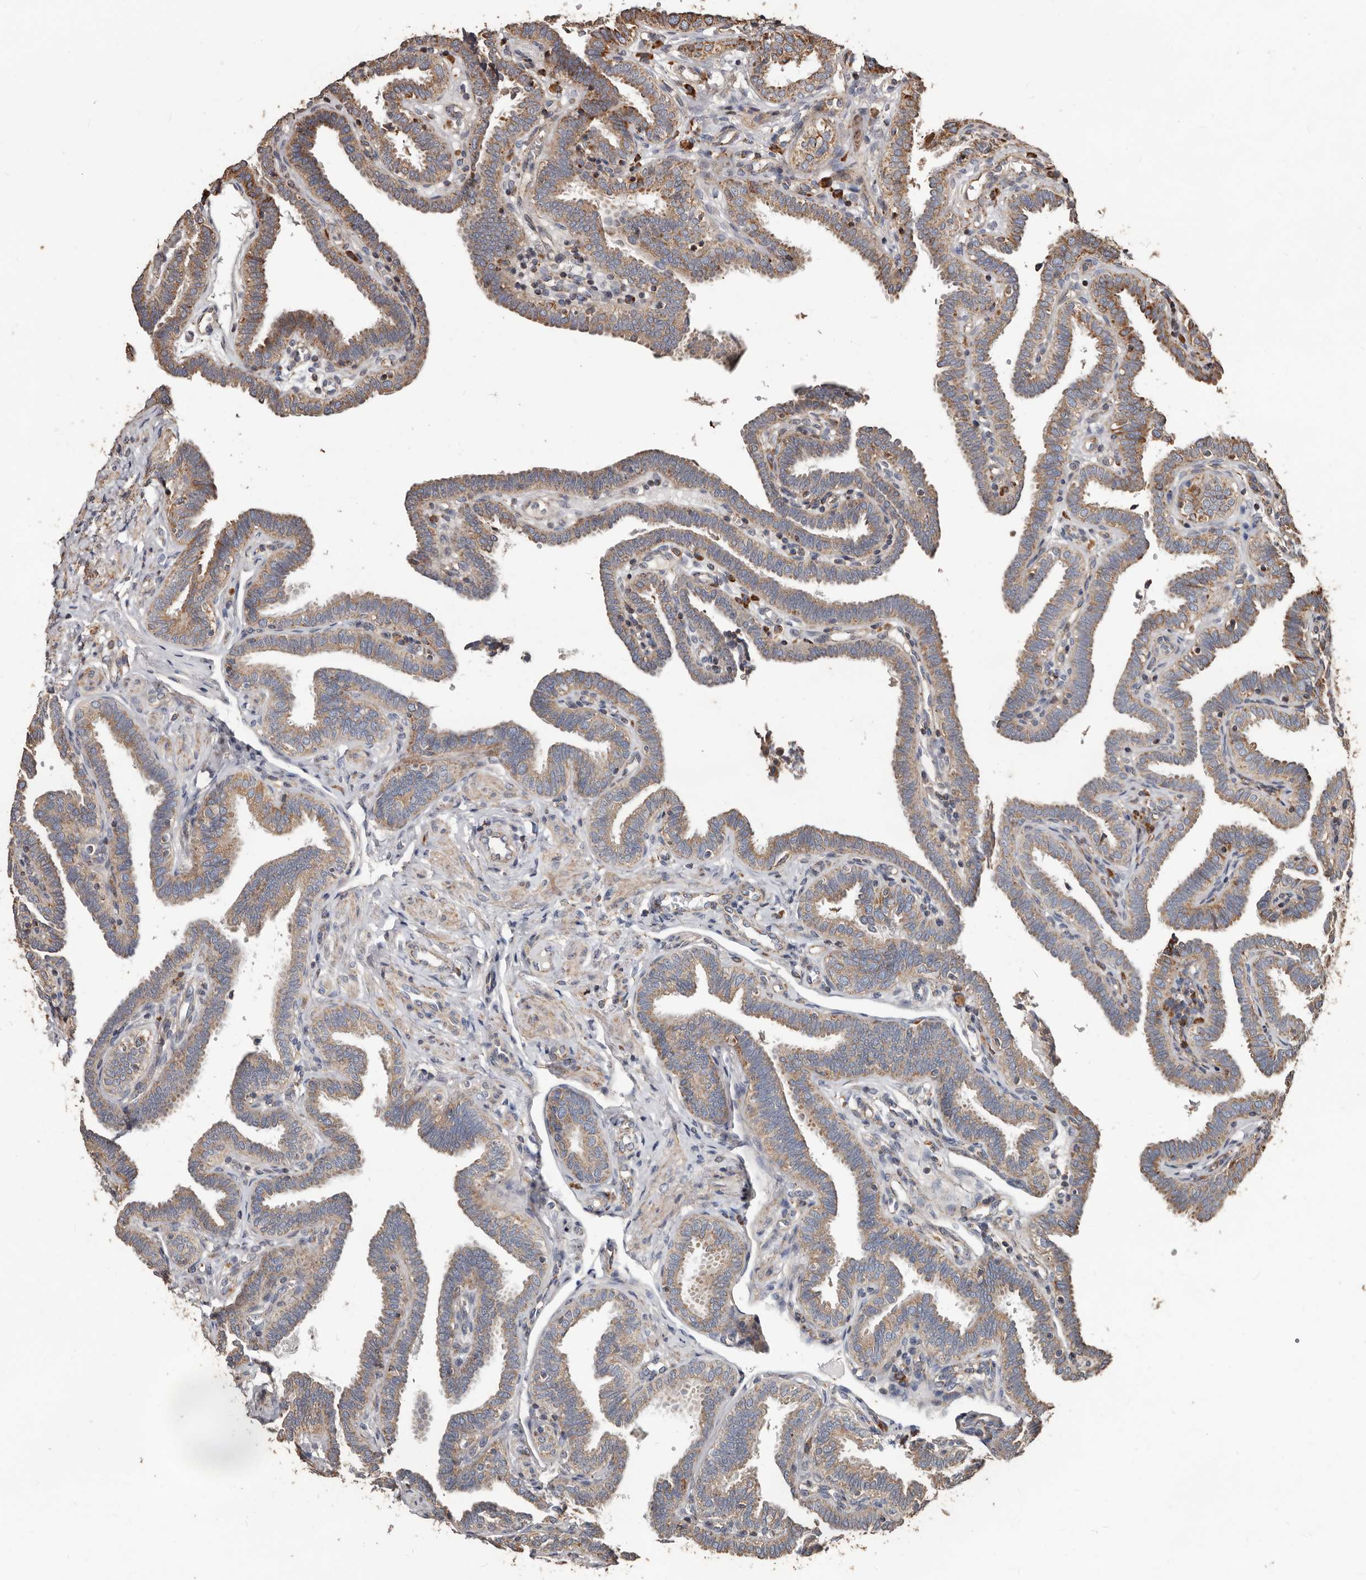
{"staining": {"intensity": "moderate", "quantity": ">75%", "location": "cytoplasmic/membranous"}, "tissue": "fallopian tube", "cell_type": "Glandular cells", "image_type": "normal", "snomed": [{"axis": "morphology", "description": "Normal tissue, NOS"}, {"axis": "topography", "description": "Fallopian tube"}], "caption": "Glandular cells demonstrate medium levels of moderate cytoplasmic/membranous expression in about >75% of cells in normal fallopian tube.", "gene": "OSGIN2", "patient": {"sex": "female", "age": 39}}